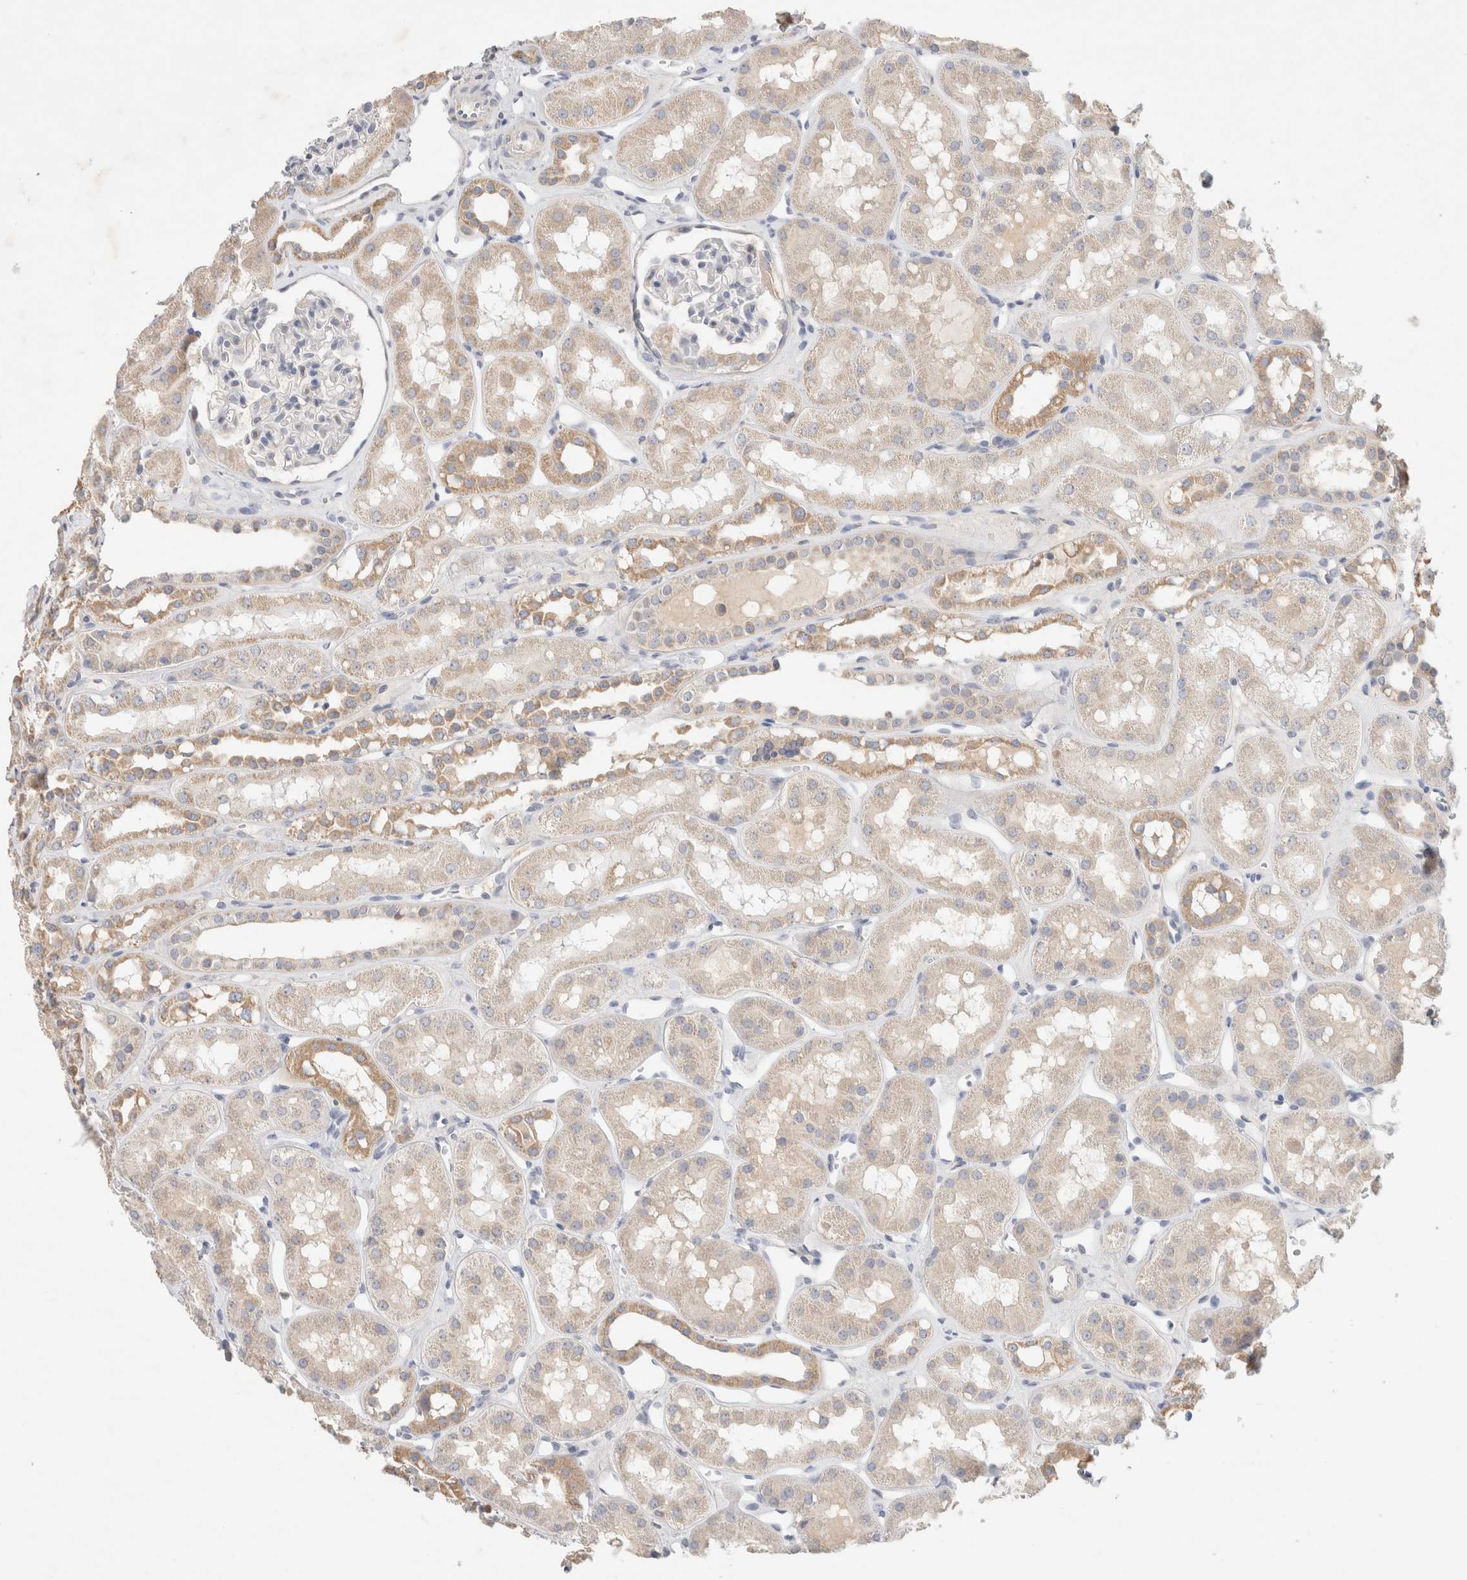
{"staining": {"intensity": "weak", "quantity": "<25%", "location": "cytoplasmic/membranous"}, "tissue": "kidney", "cell_type": "Cells in glomeruli", "image_type": "normal", "snomed": [{"axis": "morphology", "description": "Normal tissue, NOS"}, {"axis": "topography", "description": "Kidney"}], "caption": "DAB (3,3'-diaminobenzidine) immunohistochemical staining of normal human kidney reveals no significant expression in cells in glomeruli.", "gene": "MPP2", "patient": {"sex": "male", "age": 16}}